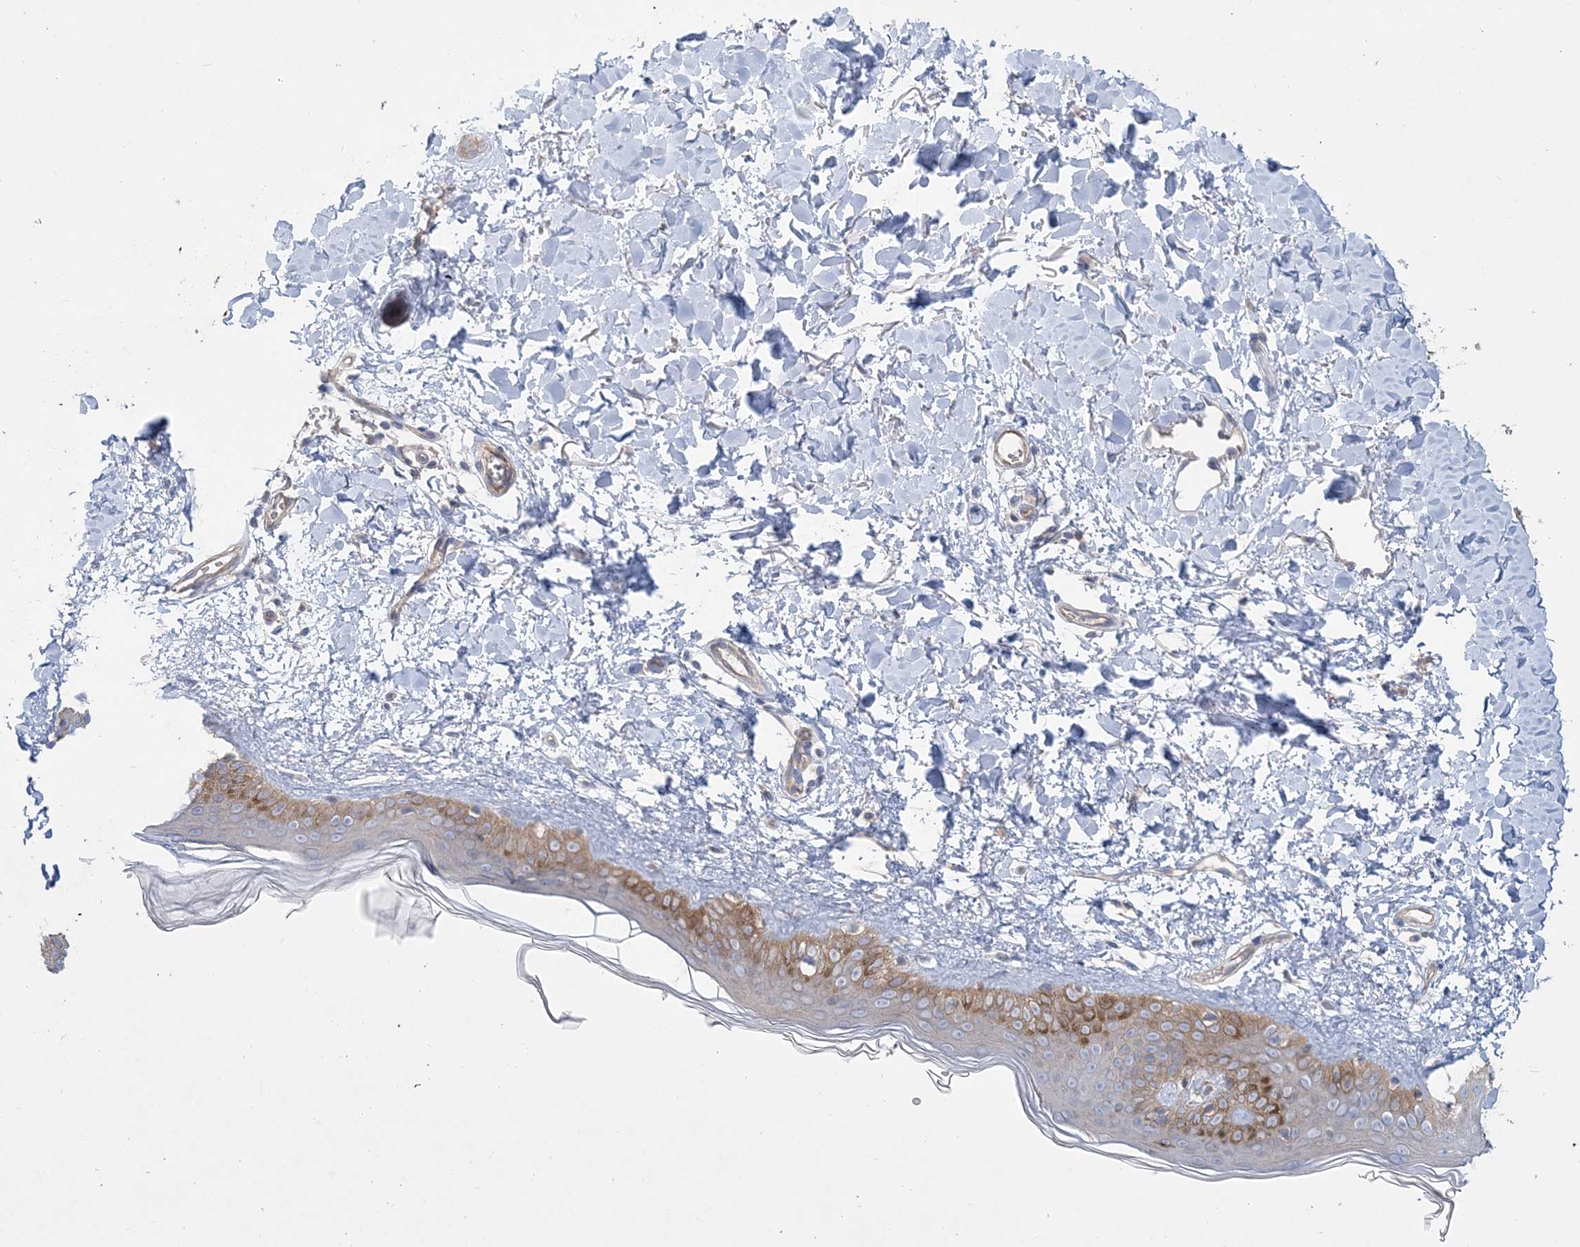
{"staining": {"intensity": "negative", "quantity": "none", "location": "none"}, "tissue": "skin", "cell_type": "Fibroblasts", "image_type": "normal", "snomed": [{"axis": "morphology", "description": "Normal tissue, NOS"}, {"axis": "topography", "description": "Skin"}], "caption": "Benign skin was stained to show a protein in brown. There is no significant expression in fibroblasts. Brightfield microscopy of immunohistochemistry (IHC) stained with DAB (3,3'-diaminobenzidine) (brown) and hematoxylin (blue), captured at high magnification.", "gene": "PIGC", "patient": {"sex": "female", "age": 58}}